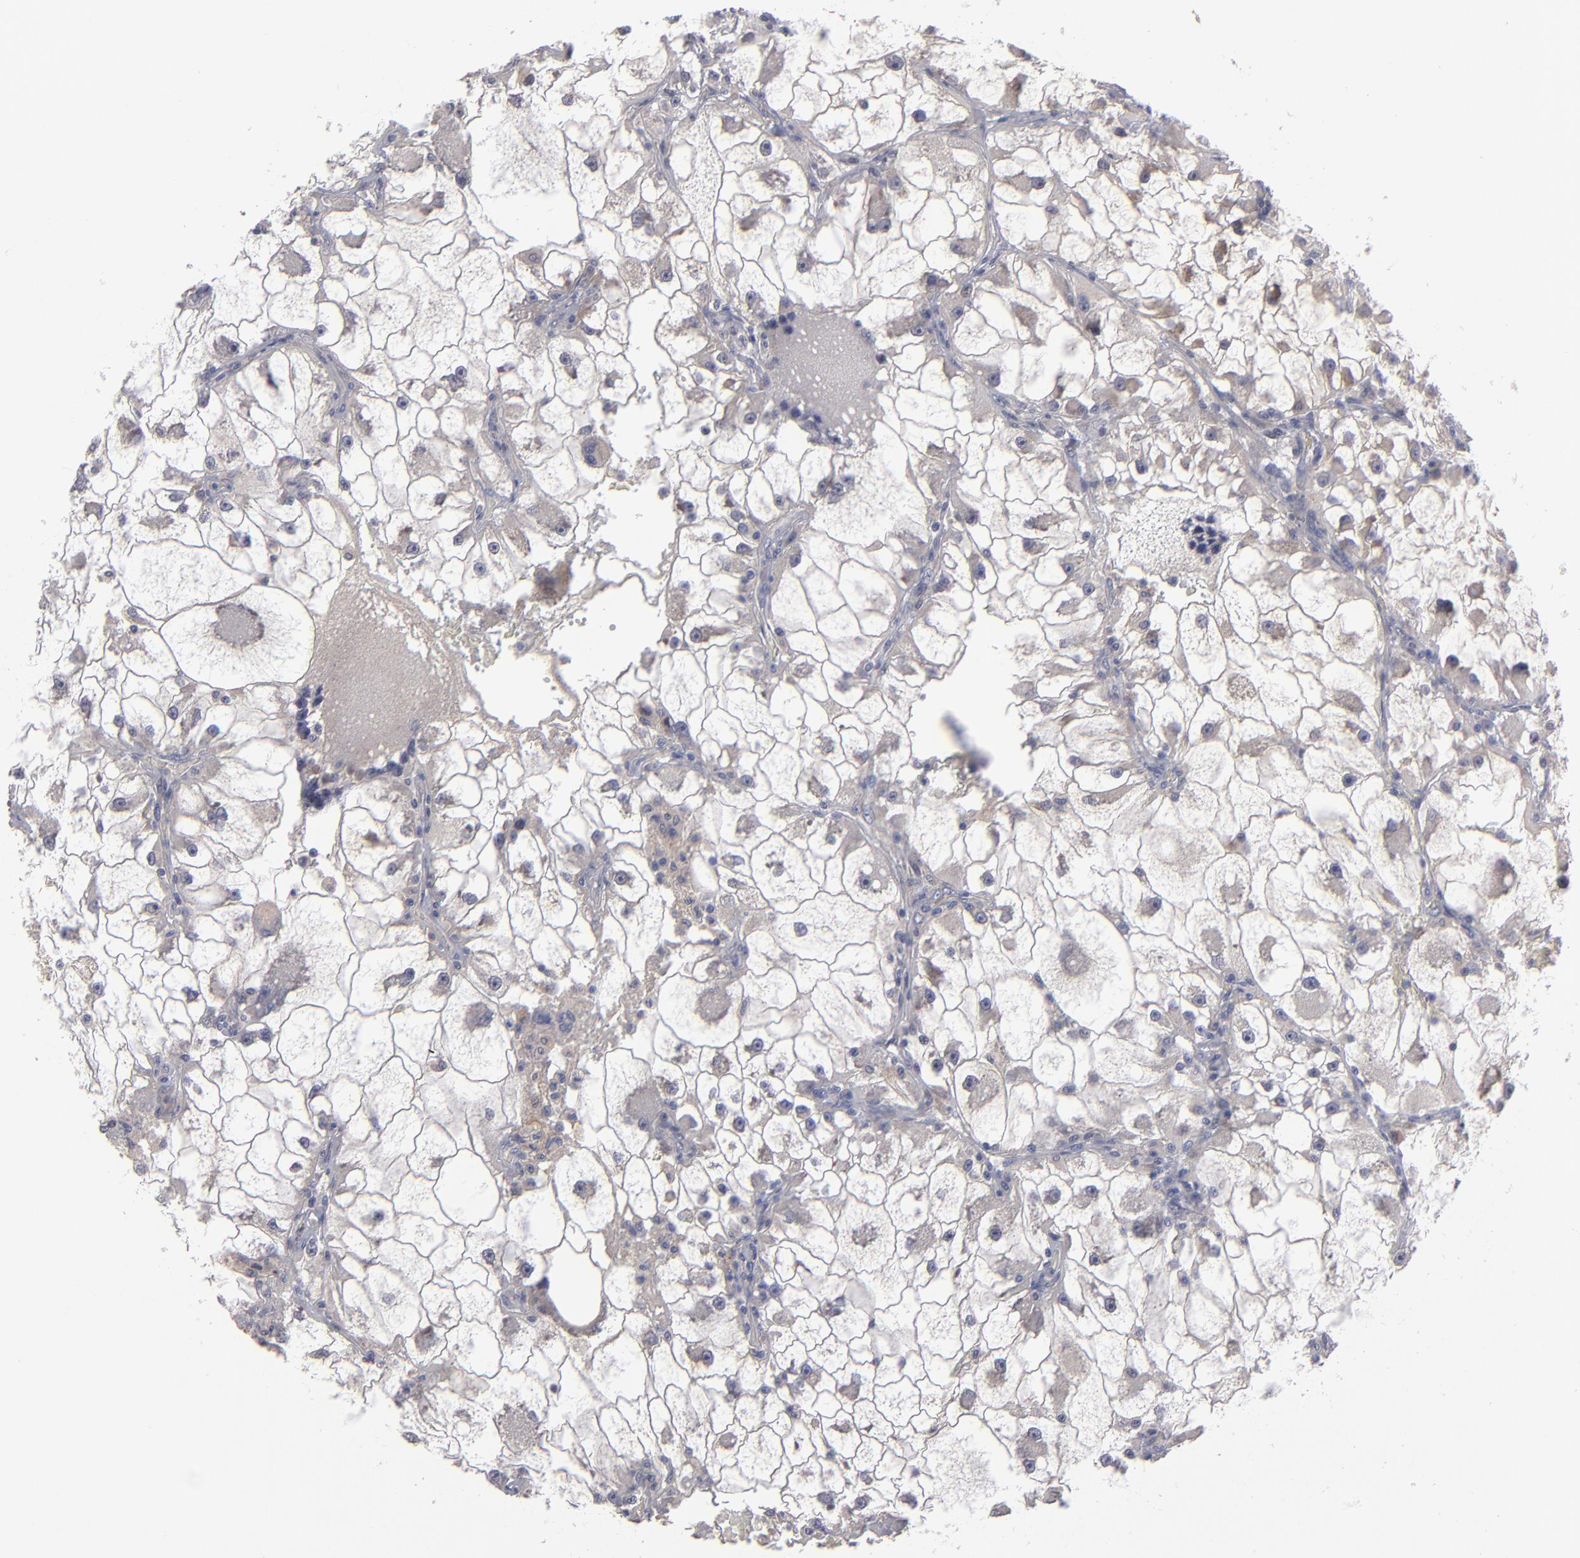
{"staining": {"intensity": "negative", "quantity": "none", "location": "none"}, "tissue": "renal cancer", "cell_type": "Tumor cells", "image_type": "cancer", "snomed": [{"axis": "morphology", "description": "Adenocarcinoma, NOS"}, {"axis": "topography", "description": "Kidney"}], "caption": "A histopathology image of human renal cancer (adenocarcinoma) is negative for staining in tumor cells.", "gene": "GPM6B", "patient": {"sex": "female", "age": 73}}